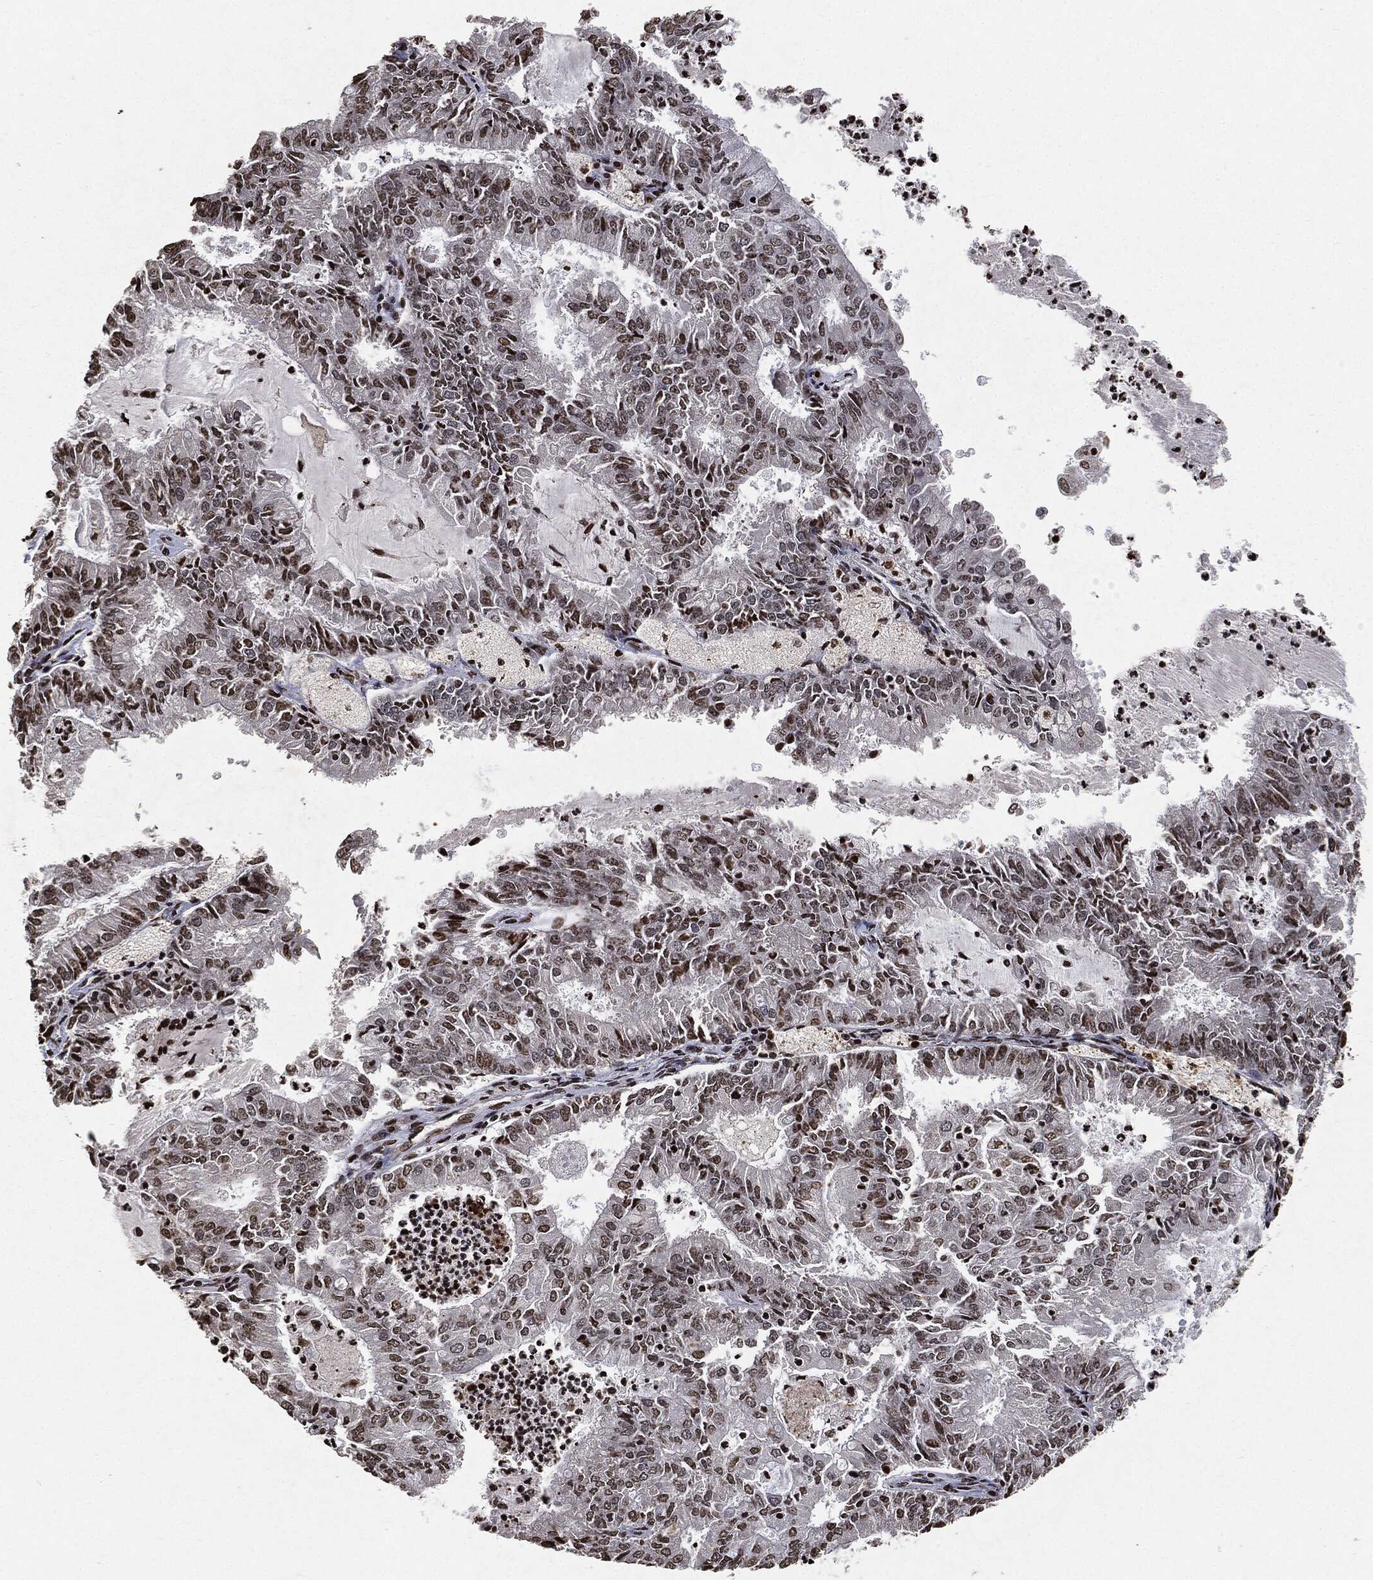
{"staining": {"intensity": "moderate", "quantity": "25%-75%", "location": "nuclear"}, "tissue": "endometrial cancer", "cell_type": "Tumor cells", "image_type": "cancer", "snomed": [{"axis": "morphology", "description": "Adenocarcinoma, NOS"}, {"axis": "topography", "description": "Endometrium"}], "caption": "Human endometrial cancer (adenocarcinoma) stained for a protein (brown) displays moderate nuclear positive expression in about 25%-75% of tumor cells.", "gene": "JUN", "patient": {"sex": "female", "age": 57}}